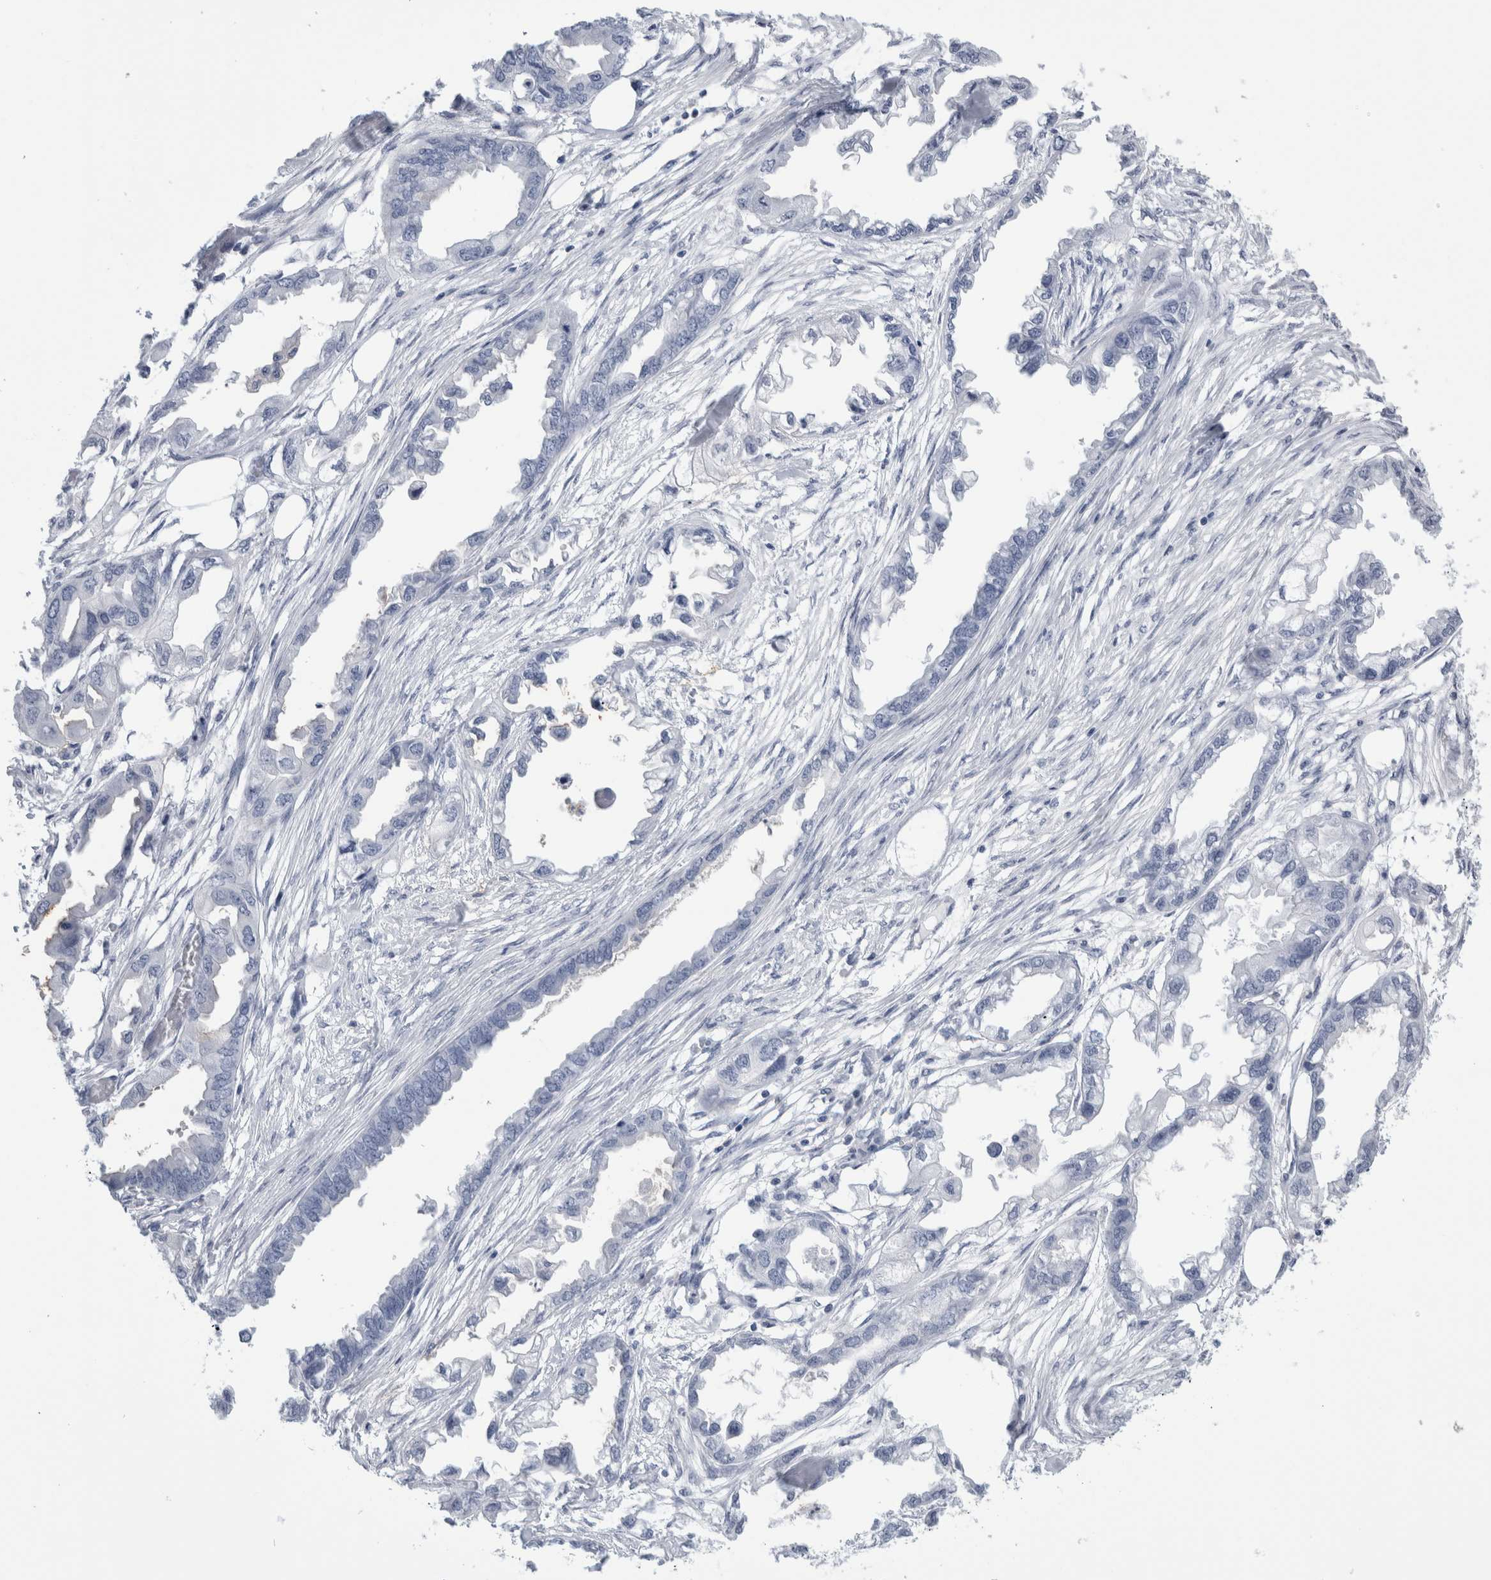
{"staining": {"intensity": "negative", "quantity": "none", "location": "none"}, "tissue": "endometrial cancer", "cell_type": "Tumor cells", "image_type": "cancer", "snomed": [{"axis": "morphology", "description": "Adenocarcinoma, NOS"}, {"axis": "morphology", "description": "Adenocarcinoma, metastatic, NOS"}, {"axis": "topography", "description": "Adipose tissue"}, {"axis": "topography", "description": "Endometrium"}], "caption": "The immunohistochemistry image has no significant expression in tumor cells of endometrial cancer (adenocarcinoma) tissue.", "gene": "ANKFY1", "patient": {"sex": "female", "age": 67}}